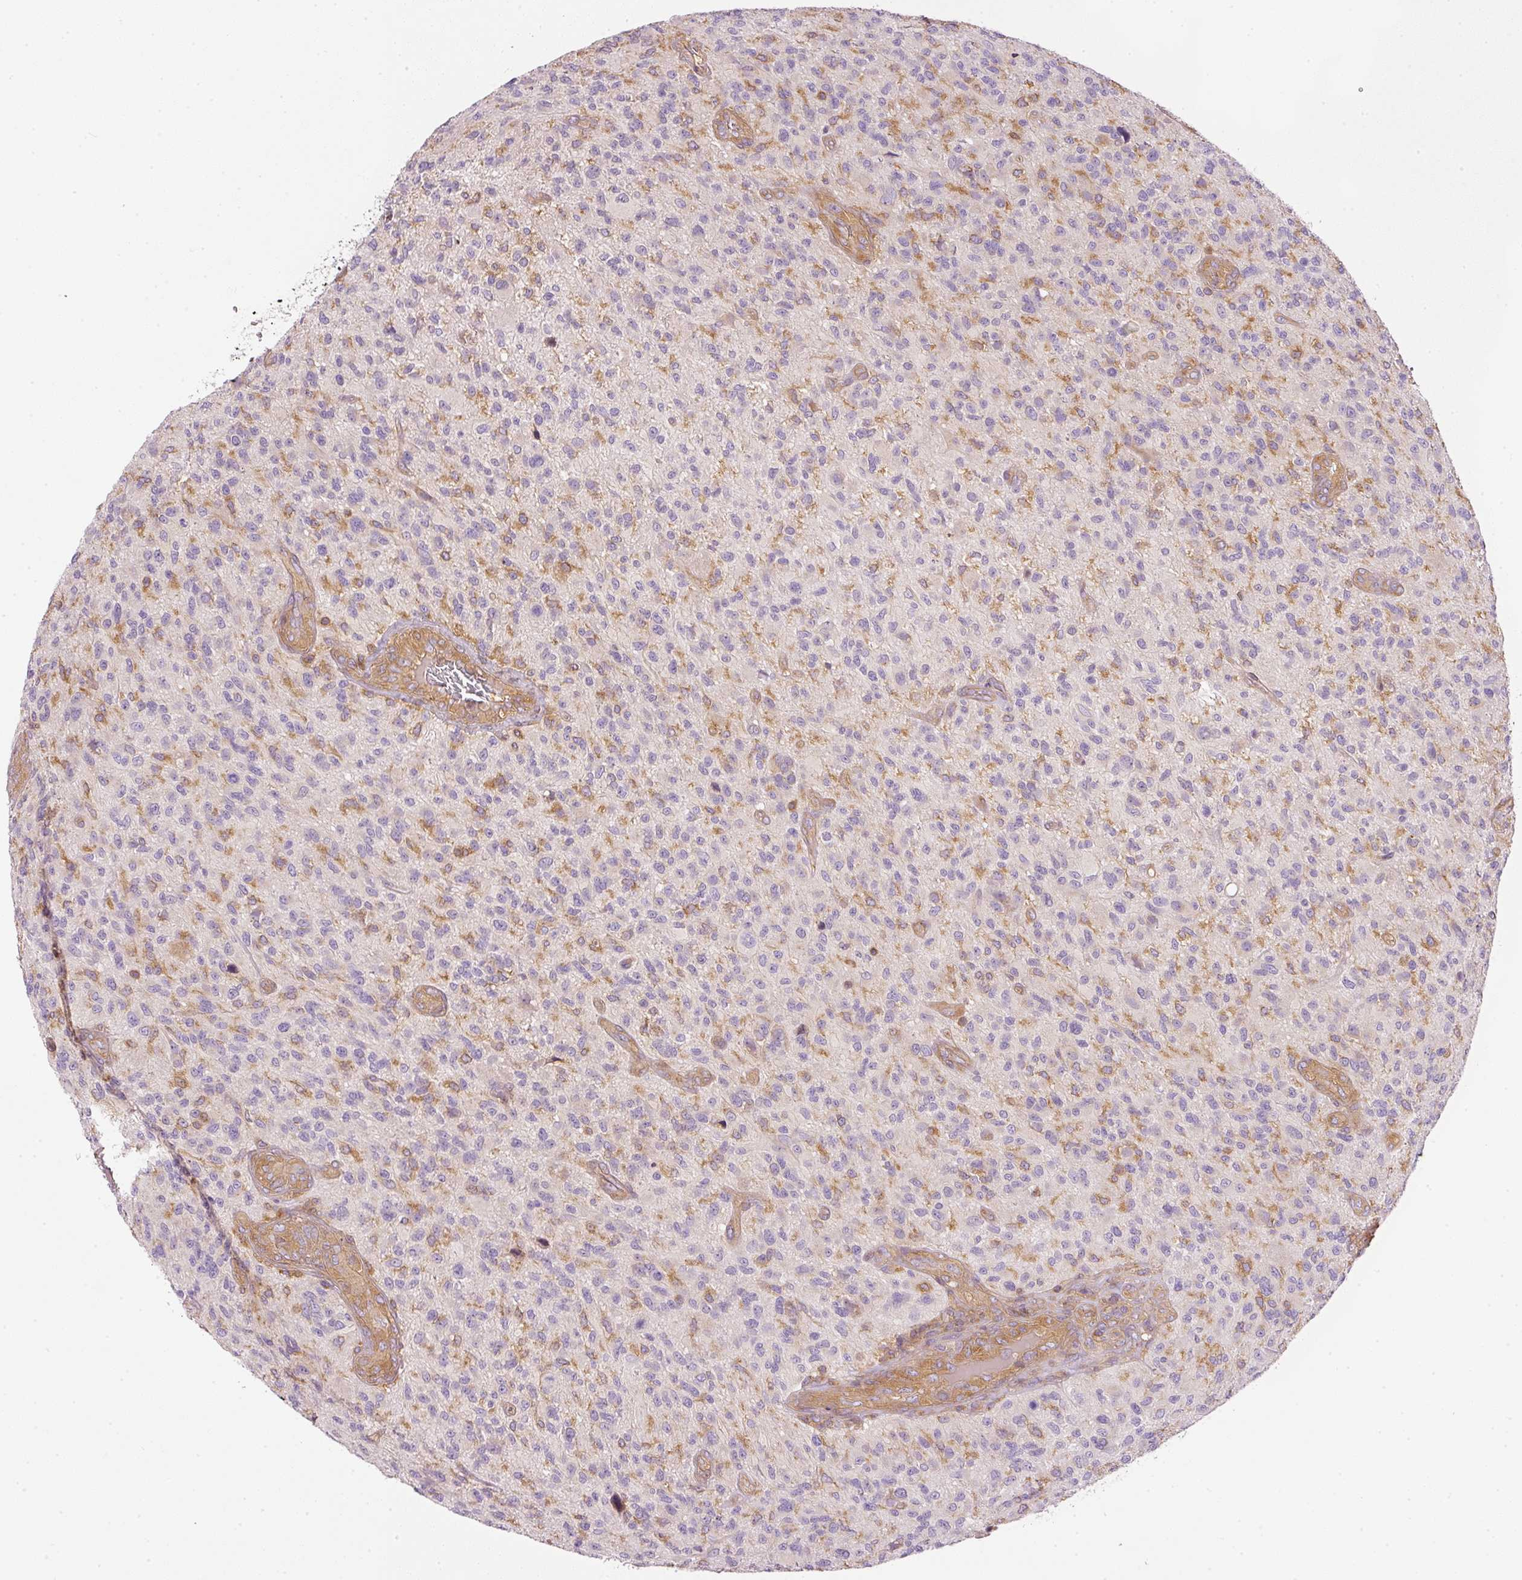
{"staining": {"intensity": "moderate", "quantity": "<25%", "location": "cytoplasmic/membranous"}, "tissue": "glioma", "cell_type": "Tumor cells", "image_type": "cancer", "snomed": [{"axis": "morphology", "description": "Glioma, malignant, High grade"}, {"axis": "topography", "description": "Brain"}], "caption": "High-power microscopy captured an immunohistochemistry photomicrograph of malignant glioma (high-grade), revealing moderate cytoplasmic/membranous expression in about <25% of tumor cells.", "gene": "TBC1D2B", "patient": {"sex": "male", "age": 47}}